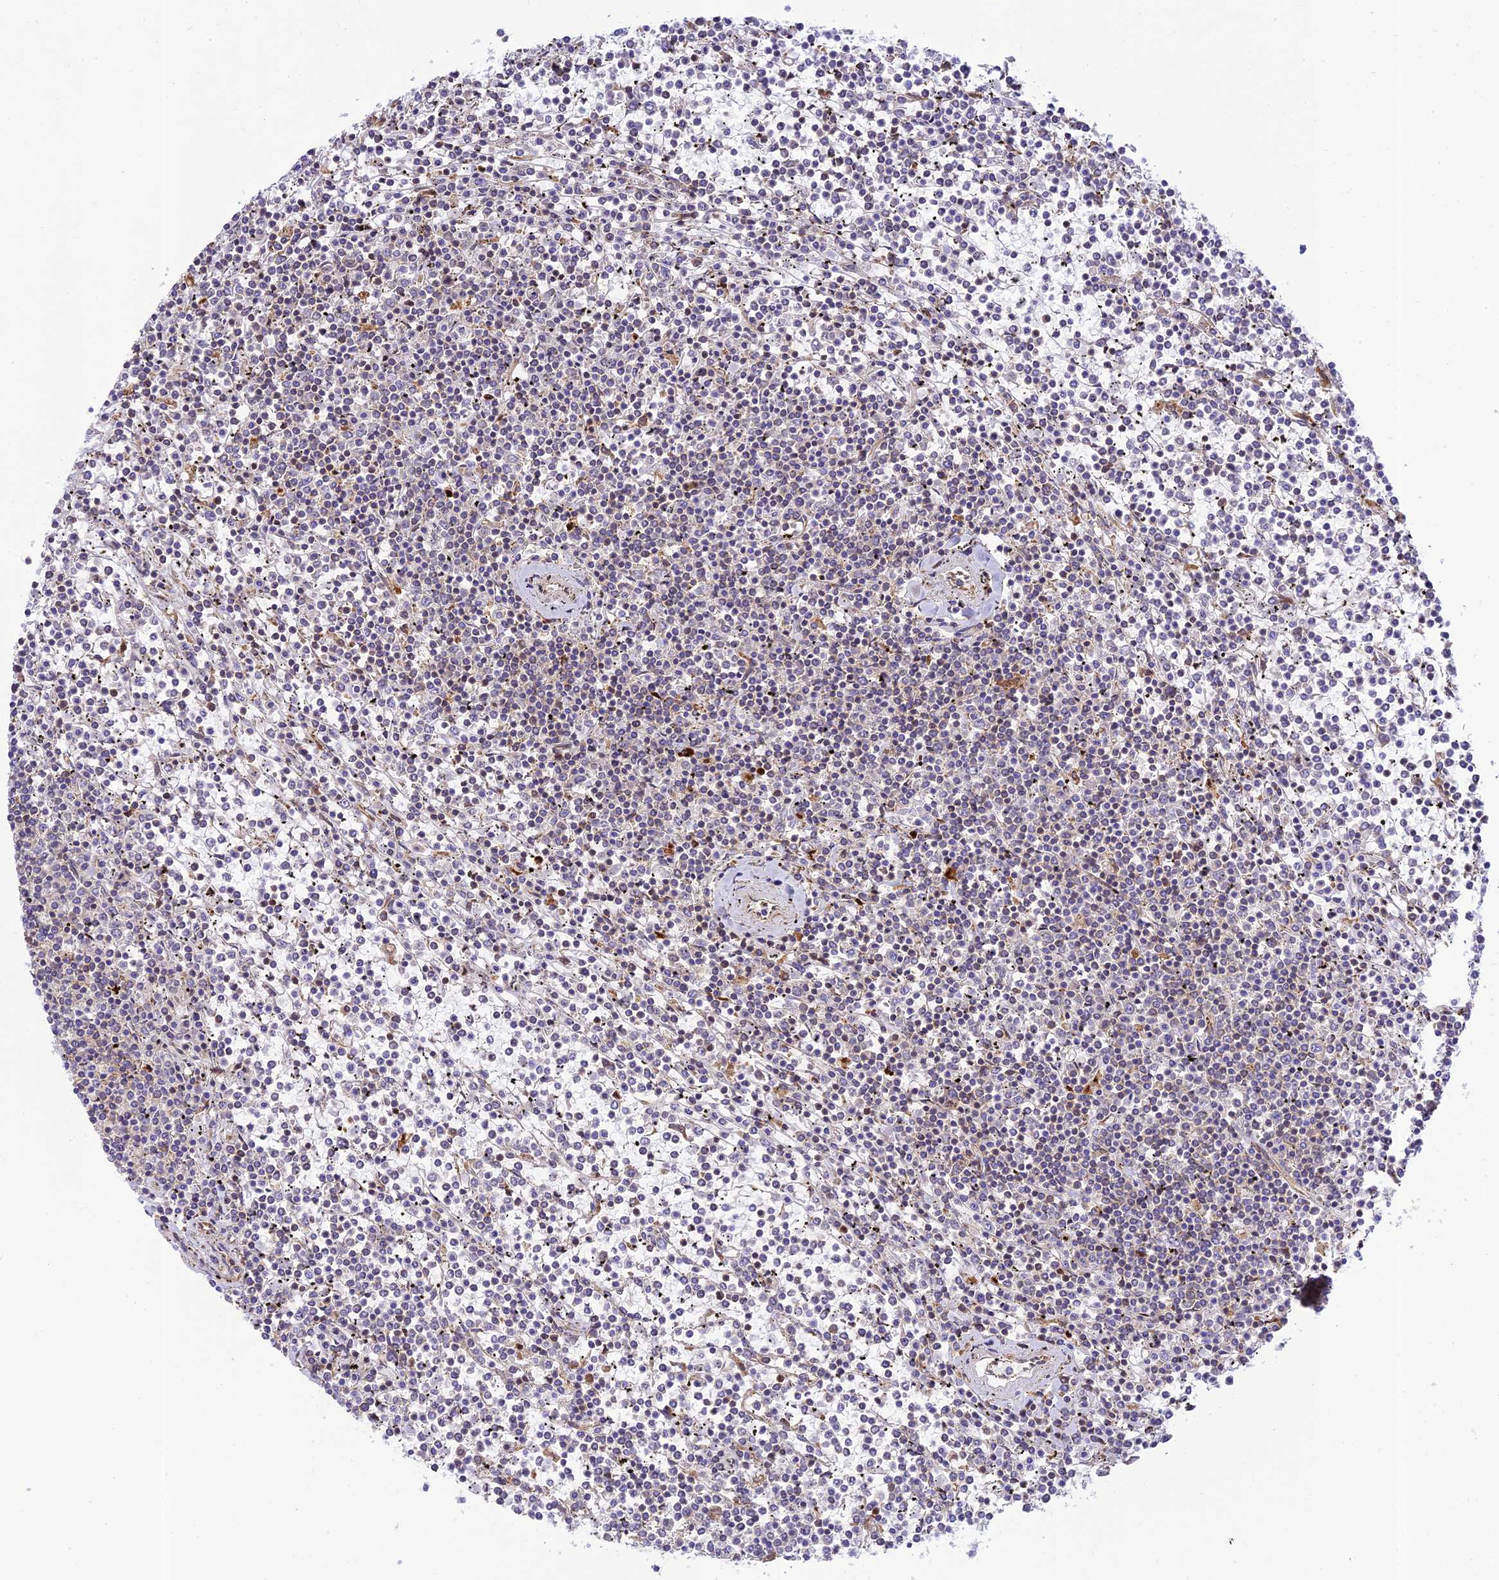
{"staining": {"intensity": "negative", "quantity": "none", "location": "none"}, "tissue": "lymphoma", "cell_type": "Tumor cells", "image_type": "cancer", "snomed": [{"axis": "morphology", "description": "Malignant lymphoma, non-Hodgkin's type, Low grade"}, {"axis": "topography", "description": "Spleen"}], "caption": "Tumor cells are negative for protein expression in human malignant lymphoma, non-Hodgkin's type (low-grade).", "gene": "PIMREG", "patient": {"sex": "female", "age": 19}}